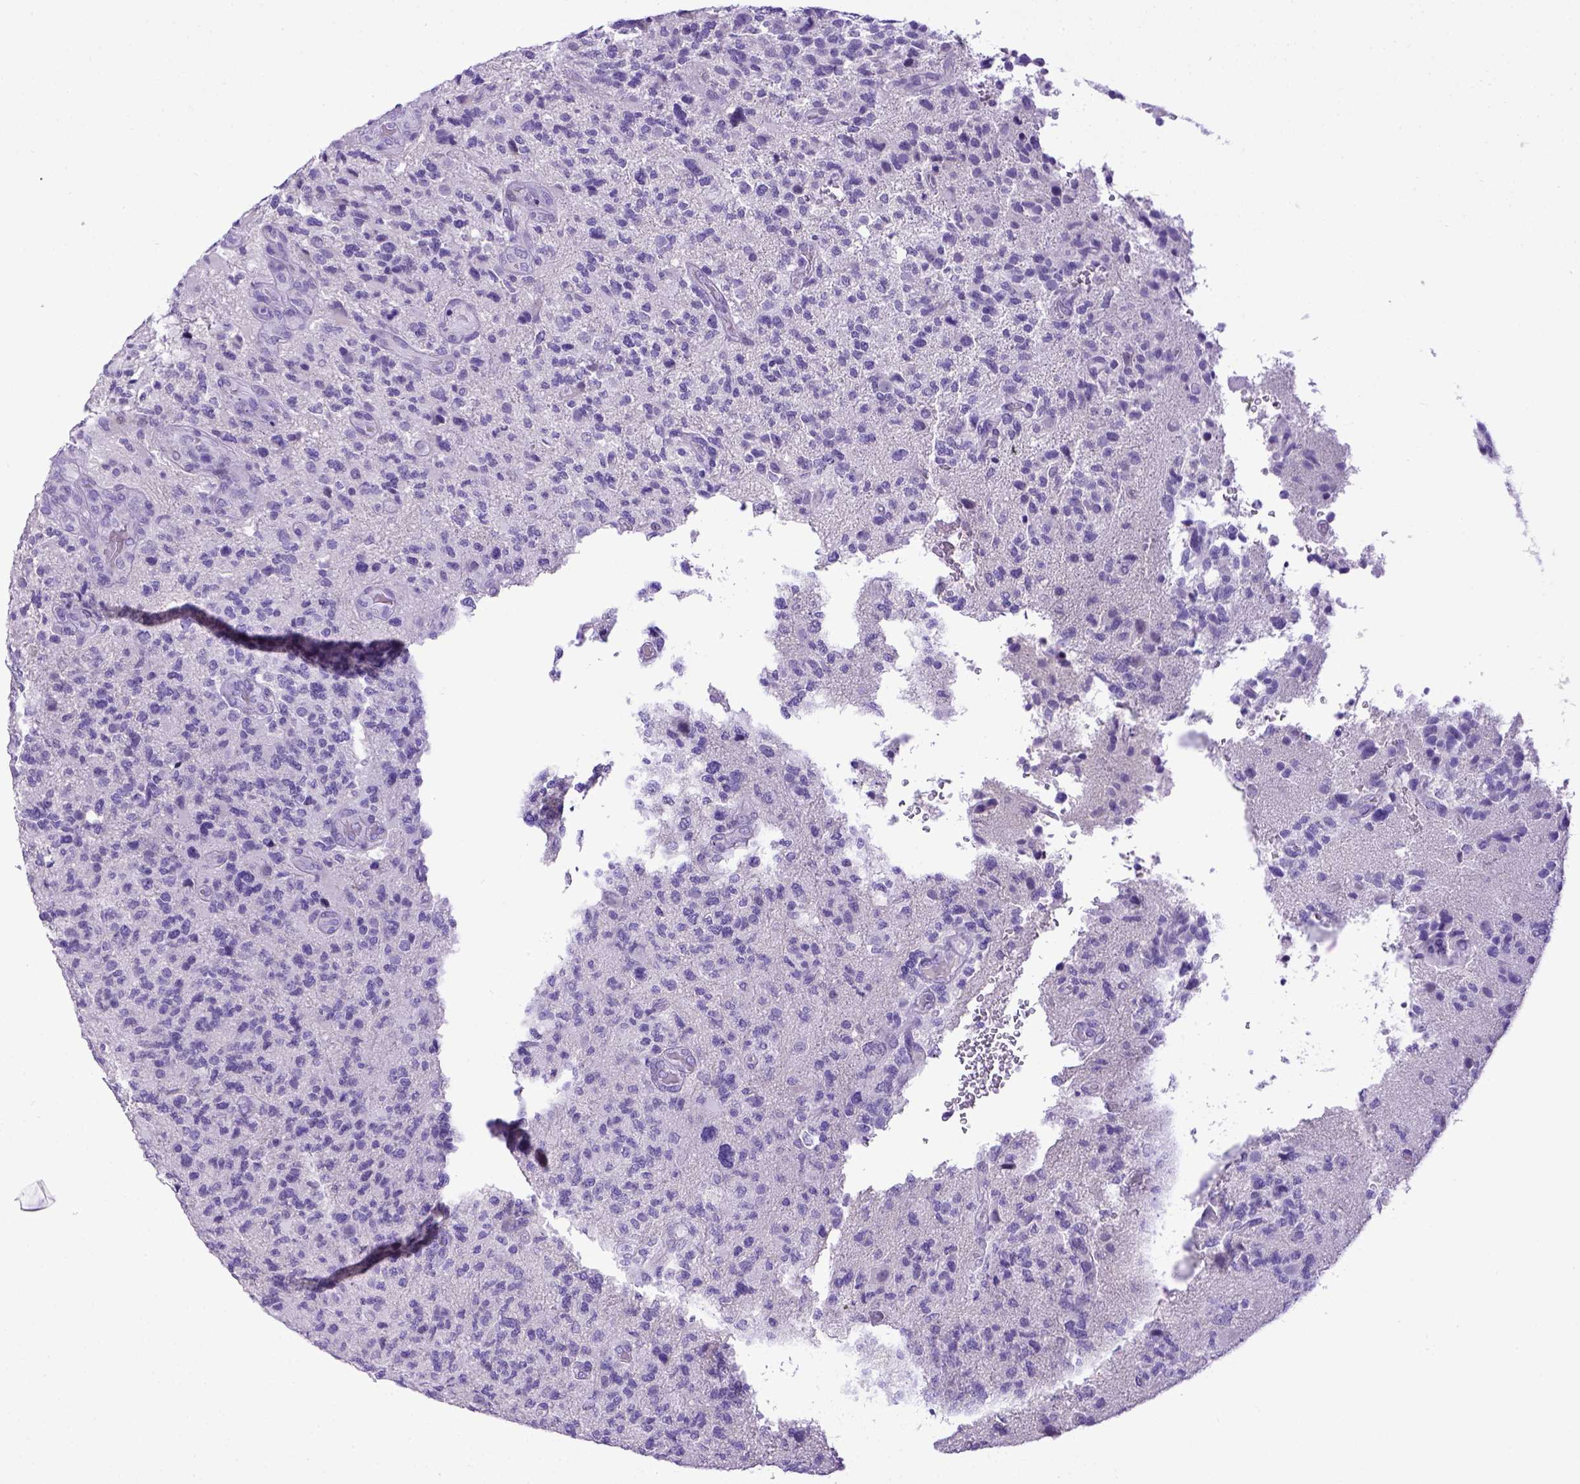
{"staining": {"intensity": "negative", "quantity": "none", "location": "none"}, "tissue": "glioma", "cell_type": "Tumor cells", "image_type": "cancer", "snomed": [{"axis": "morphology", "description": "Glioma, malignant, High grade"}, {"axis": "topography", "description": "Brain"}], "caption": "The photomicrograph exhibits no staining of tumor cells in malignant high-grade glioma. (Immunohistochemistry (ihc), brightfield microscopy, high magnification).", "gene": "ESR1", "patient": {"sex": "female", "age": 71}}